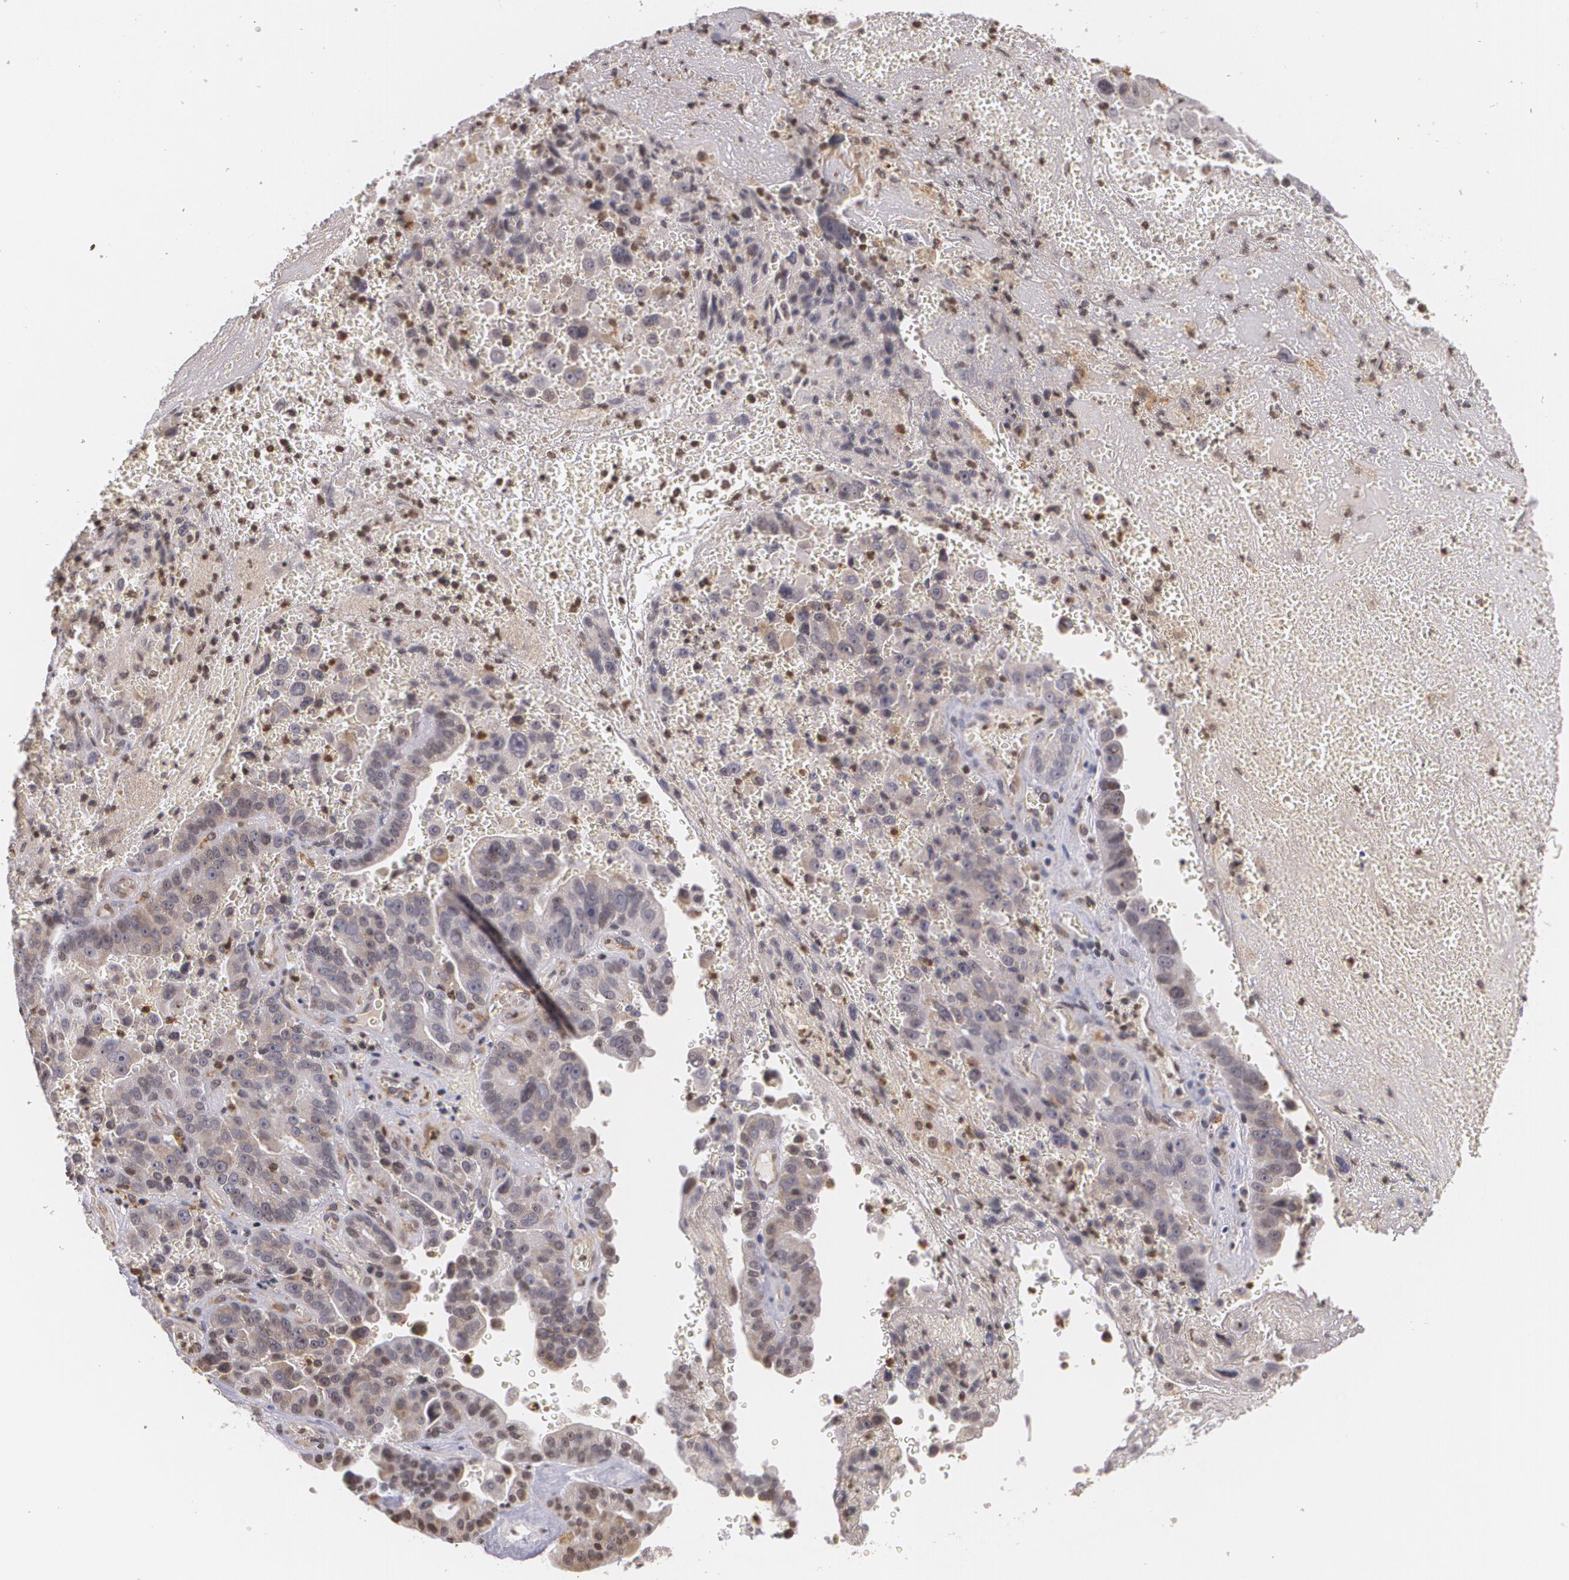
{"staining": {"intensity": "weak", "quantity": "<25%", "location": "cytoplasmic/membranous"}, "tissue": "liver cancer", "cell_type": "Tumor cells", "image_type": "cancer", "snomed": [{"axis": "morphology", "description": "Cholangiocarcinoma"}, {"axis": "topography", "description": "Liver"}], "caption": "There is no significant expression in tumor cells of liver cholangiocarcinoma. (DAB (3,3'-diaminobenzidine) IHC visualized using brightfield microscopy, high magnification).", "gene": "VAV3", "patient": {"sex": "female", "age": 79}}